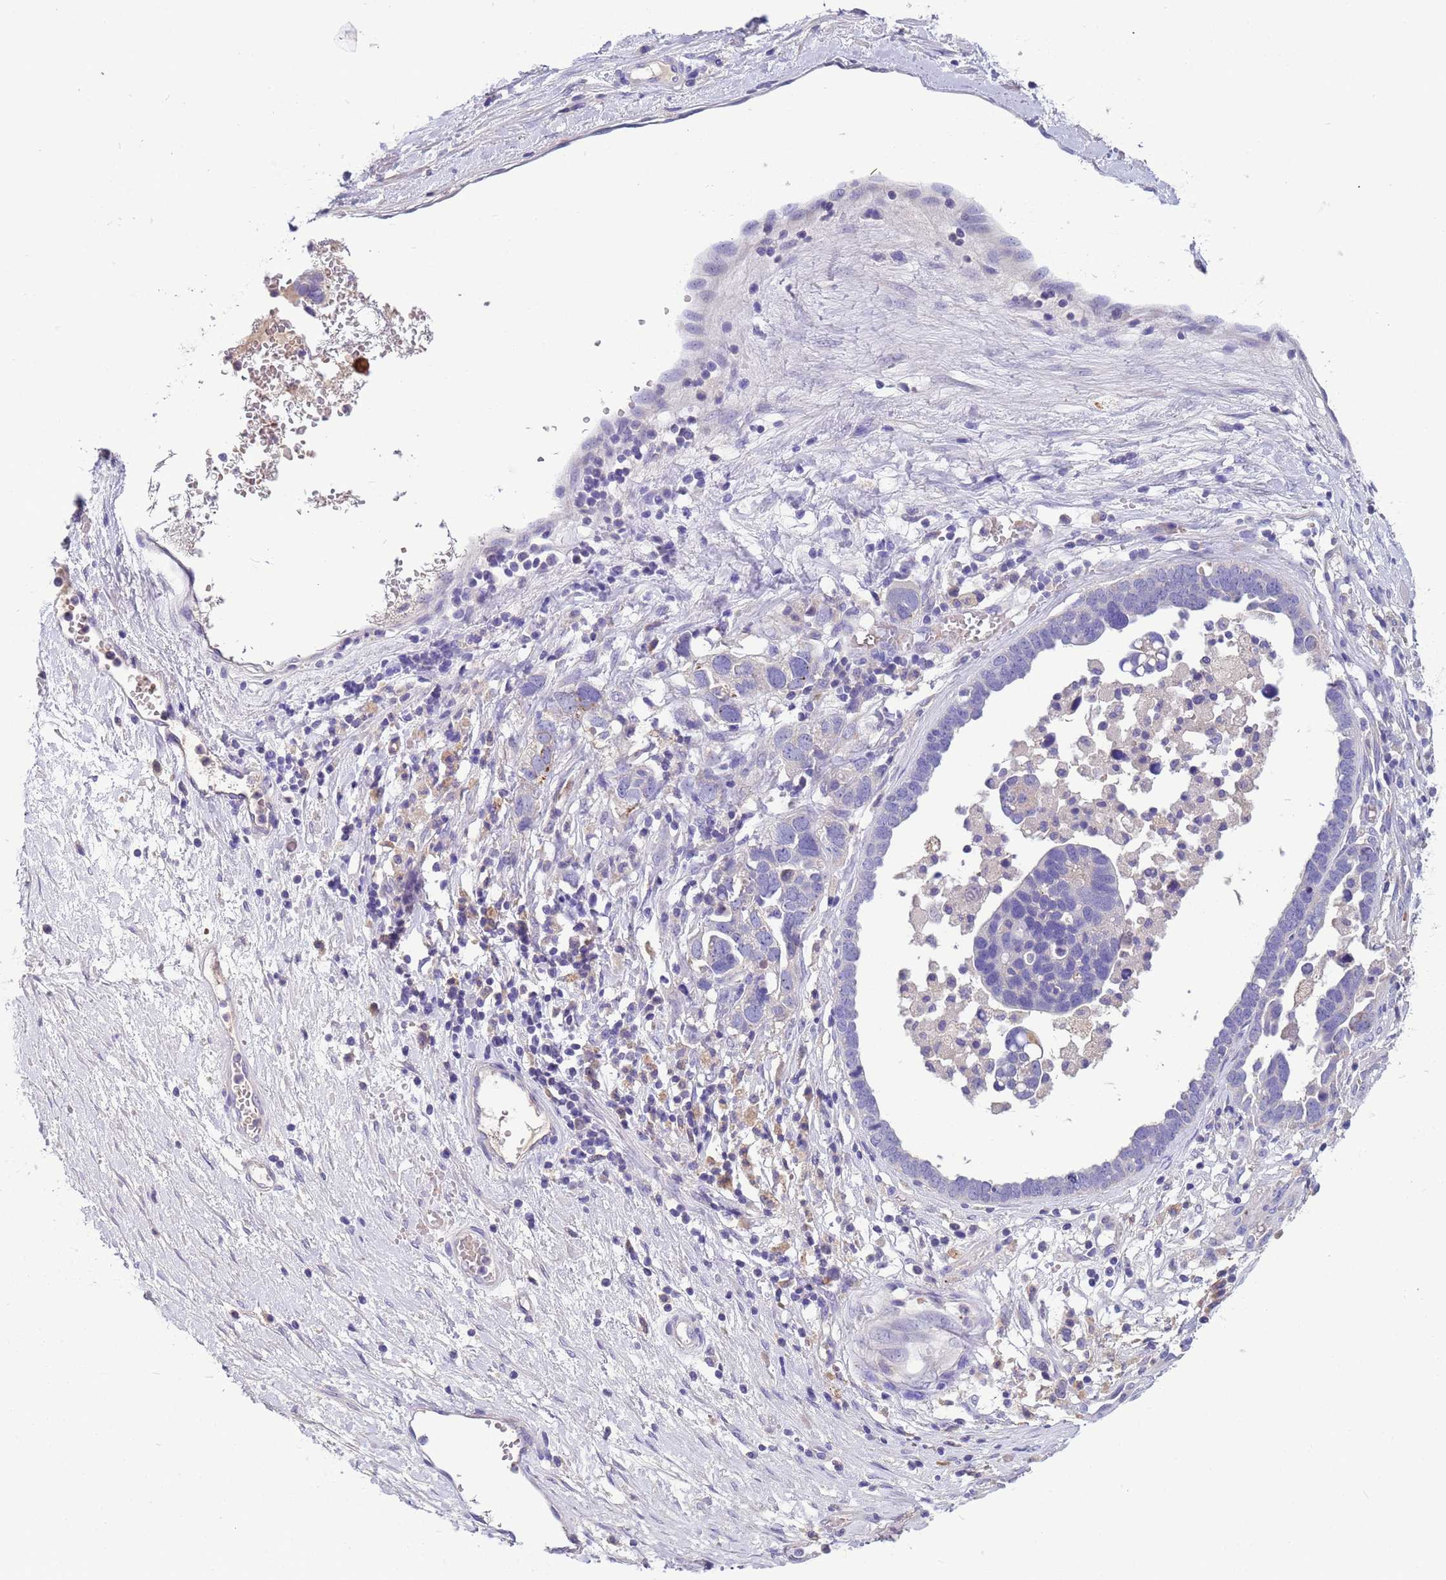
{"staining": {"intensity": "negative", "quantity": "none", "location": "none"}, "tissue": "ovarian cancer", "cell_type": "Tumor cells", "image_type": "cancer", "snomed": [{"axis": "morphology", "description": "Cystadenocarcinoma, serous, NOS"}, {"axis": "topography", "description": "Ovary"}], "caption": "The micrograph shows no staining of tumor cells in serous cystadenocarcinoma (ovarian). (Brightfield microscopy of DAB IHC at high magnification).", "gene": "SLC24A3", "patient": {"sex": "female", "age": 54}}